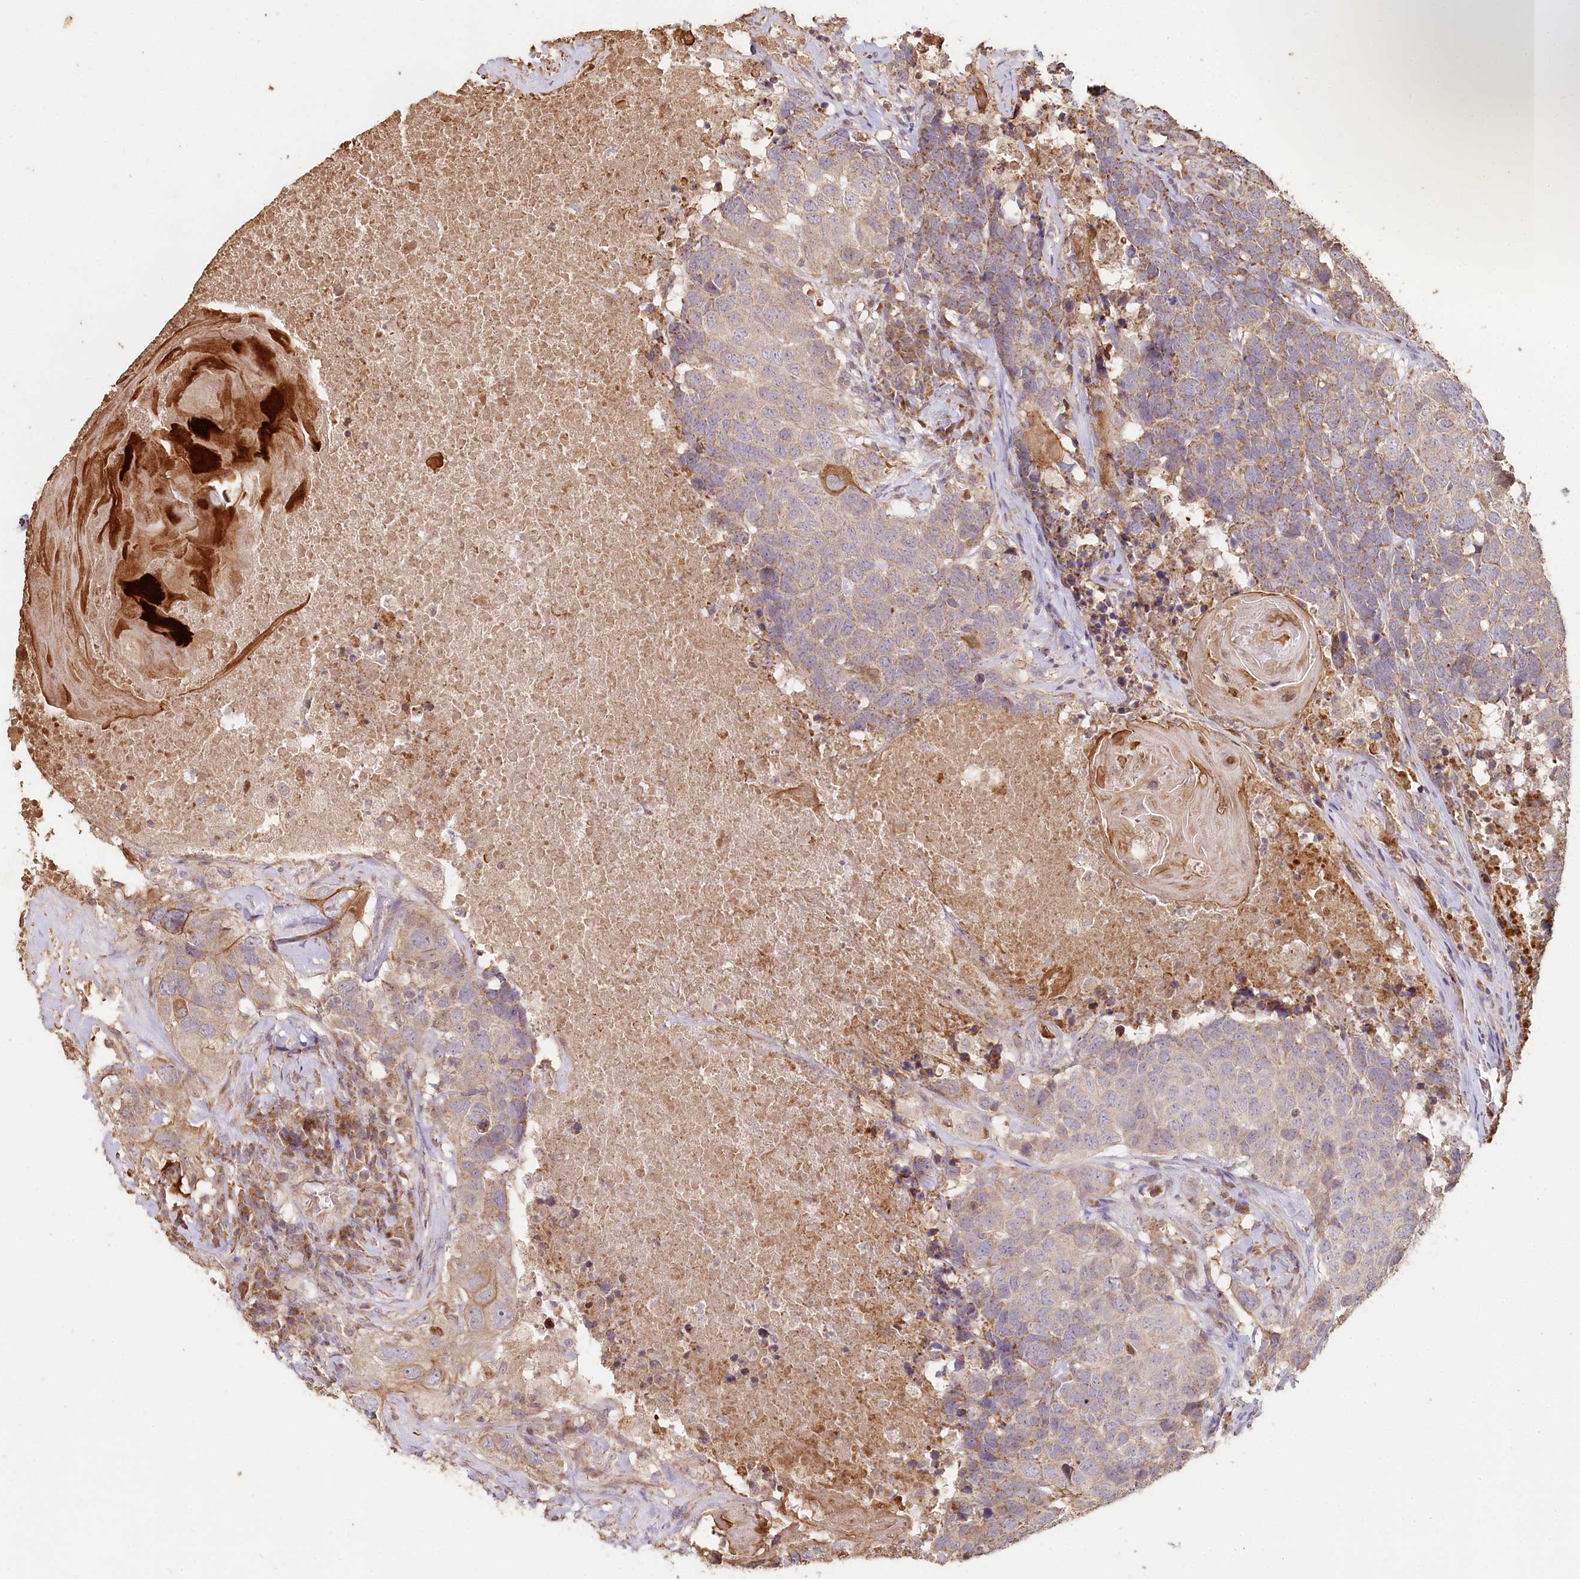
{"staining": {"intensity": "moderate", "quantity": "<25%", "location": "cytoplasmic/membranous"}, "tissue": "head and neck cancer", "cell_type": "Tumor cells", "image_type": "cancer", "snomed": [{"axis": "morphology", "description": "Squamous cell carcinoma, NOS"}, {"axis": "topography", "description": "Head-Neck"}], "caption": "Protein expression analysis of head and neck cancer (squamous cell carcinoma) shows moderate cytoplasmic/membranous positivity in about <25% of tumor cells. The staining was performed using DAB (3,3'-diaminobenzidine) to visualize the protein expression in brown, while the nuclei were stained in blue with hematoxylin (Magnification: 20x).", "gene": "HAL", "patient": {"sex": "male", "age": 66}}